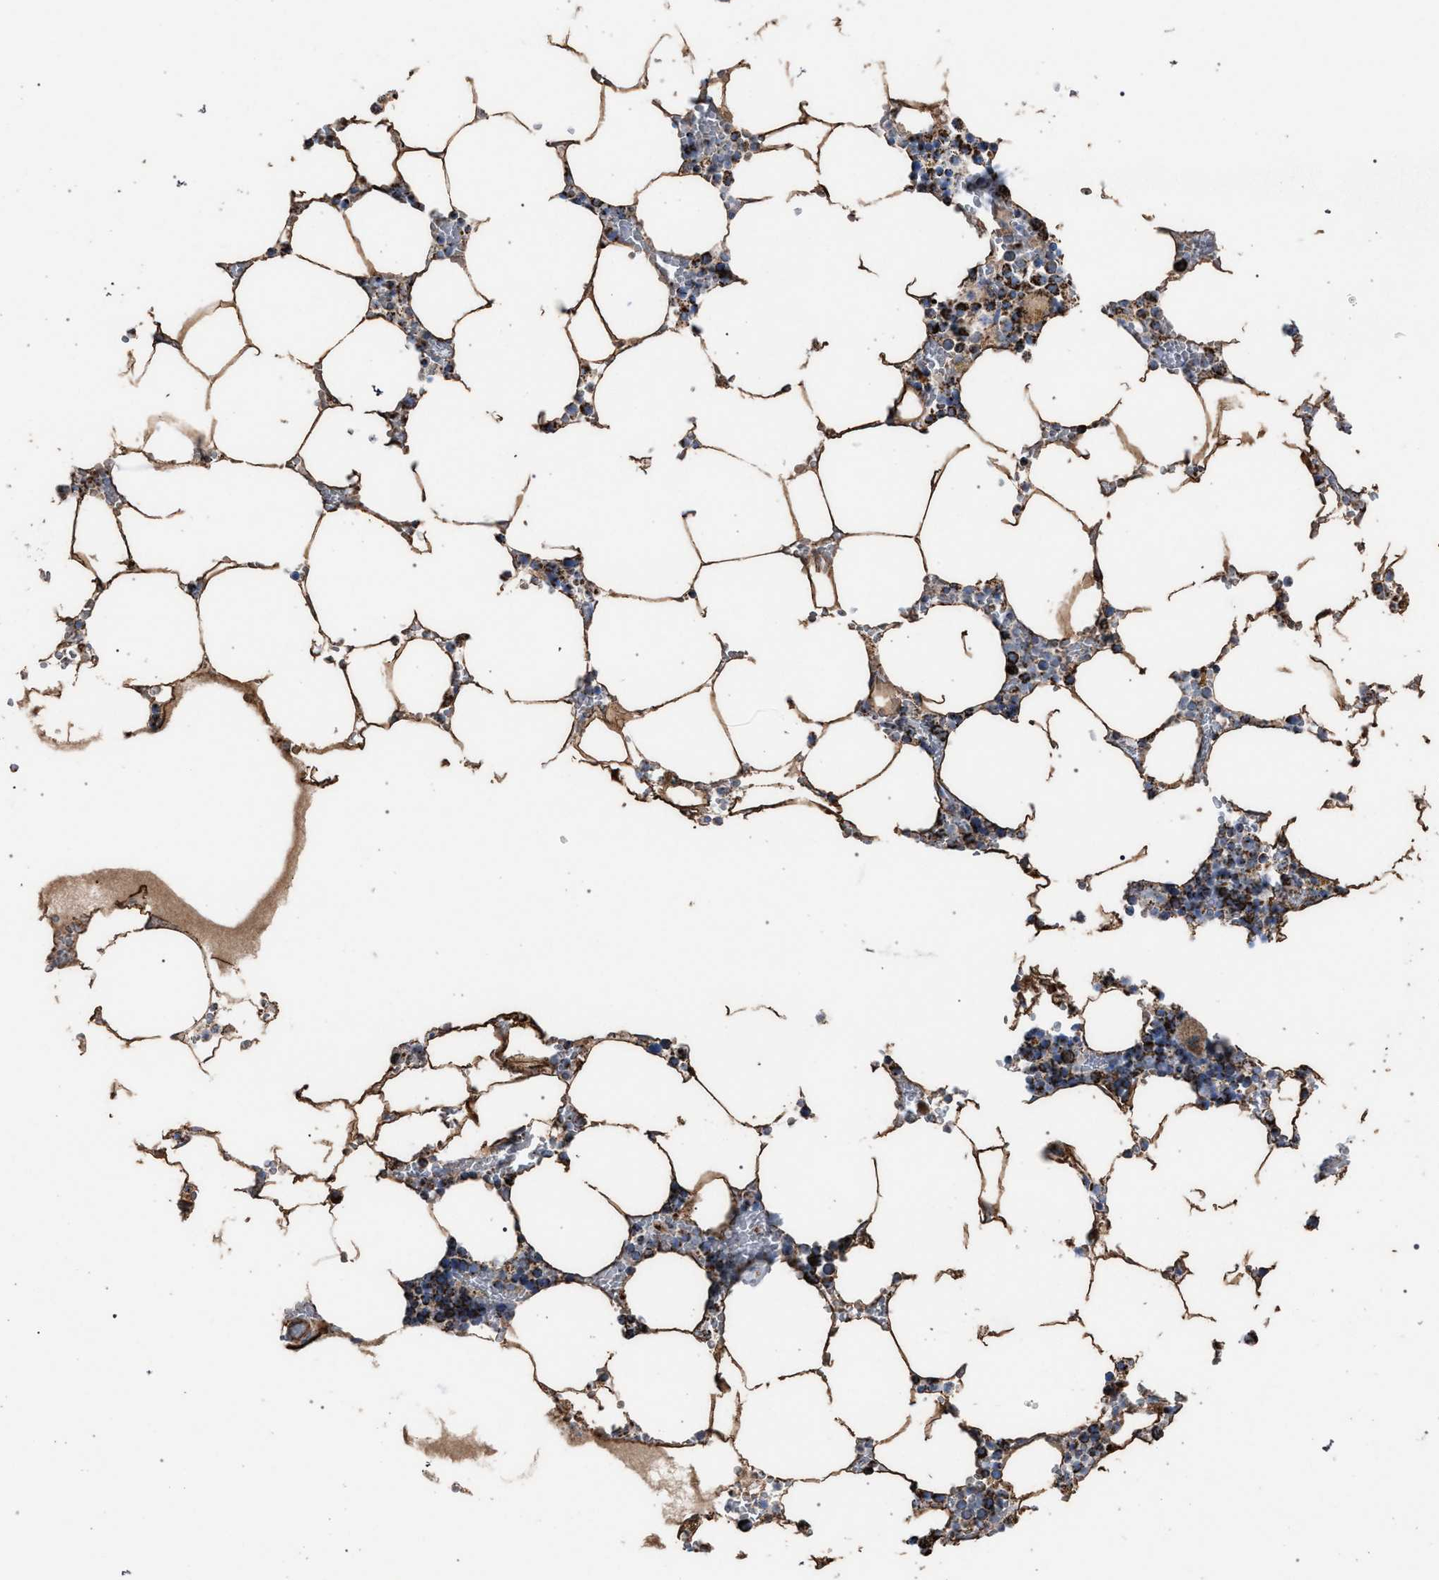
{"staining": {"intensity": "strong", "quantity": "<25%", "location": "cytoplasmic/membranous"}, "tissue": "bone marrow", "cell_type": "Hematopoietic cells", "image_type": "normal", "snomed": [{"axis": "morphology", "description": "Normal tissue, NOS"}, {"axis": "topography", "description": "Bone marrow"}], "caption": "Protein staining of normal bone marrow displays strong cytoplasmic/membranous expression in approximately <25% of hematopoietic cells. Immunohistochemistry (ihc) stains the protein in brown and the nuclei are stained blue.", "gene": "VPS13A", "patient": {"sex": "male", "age": 70}}